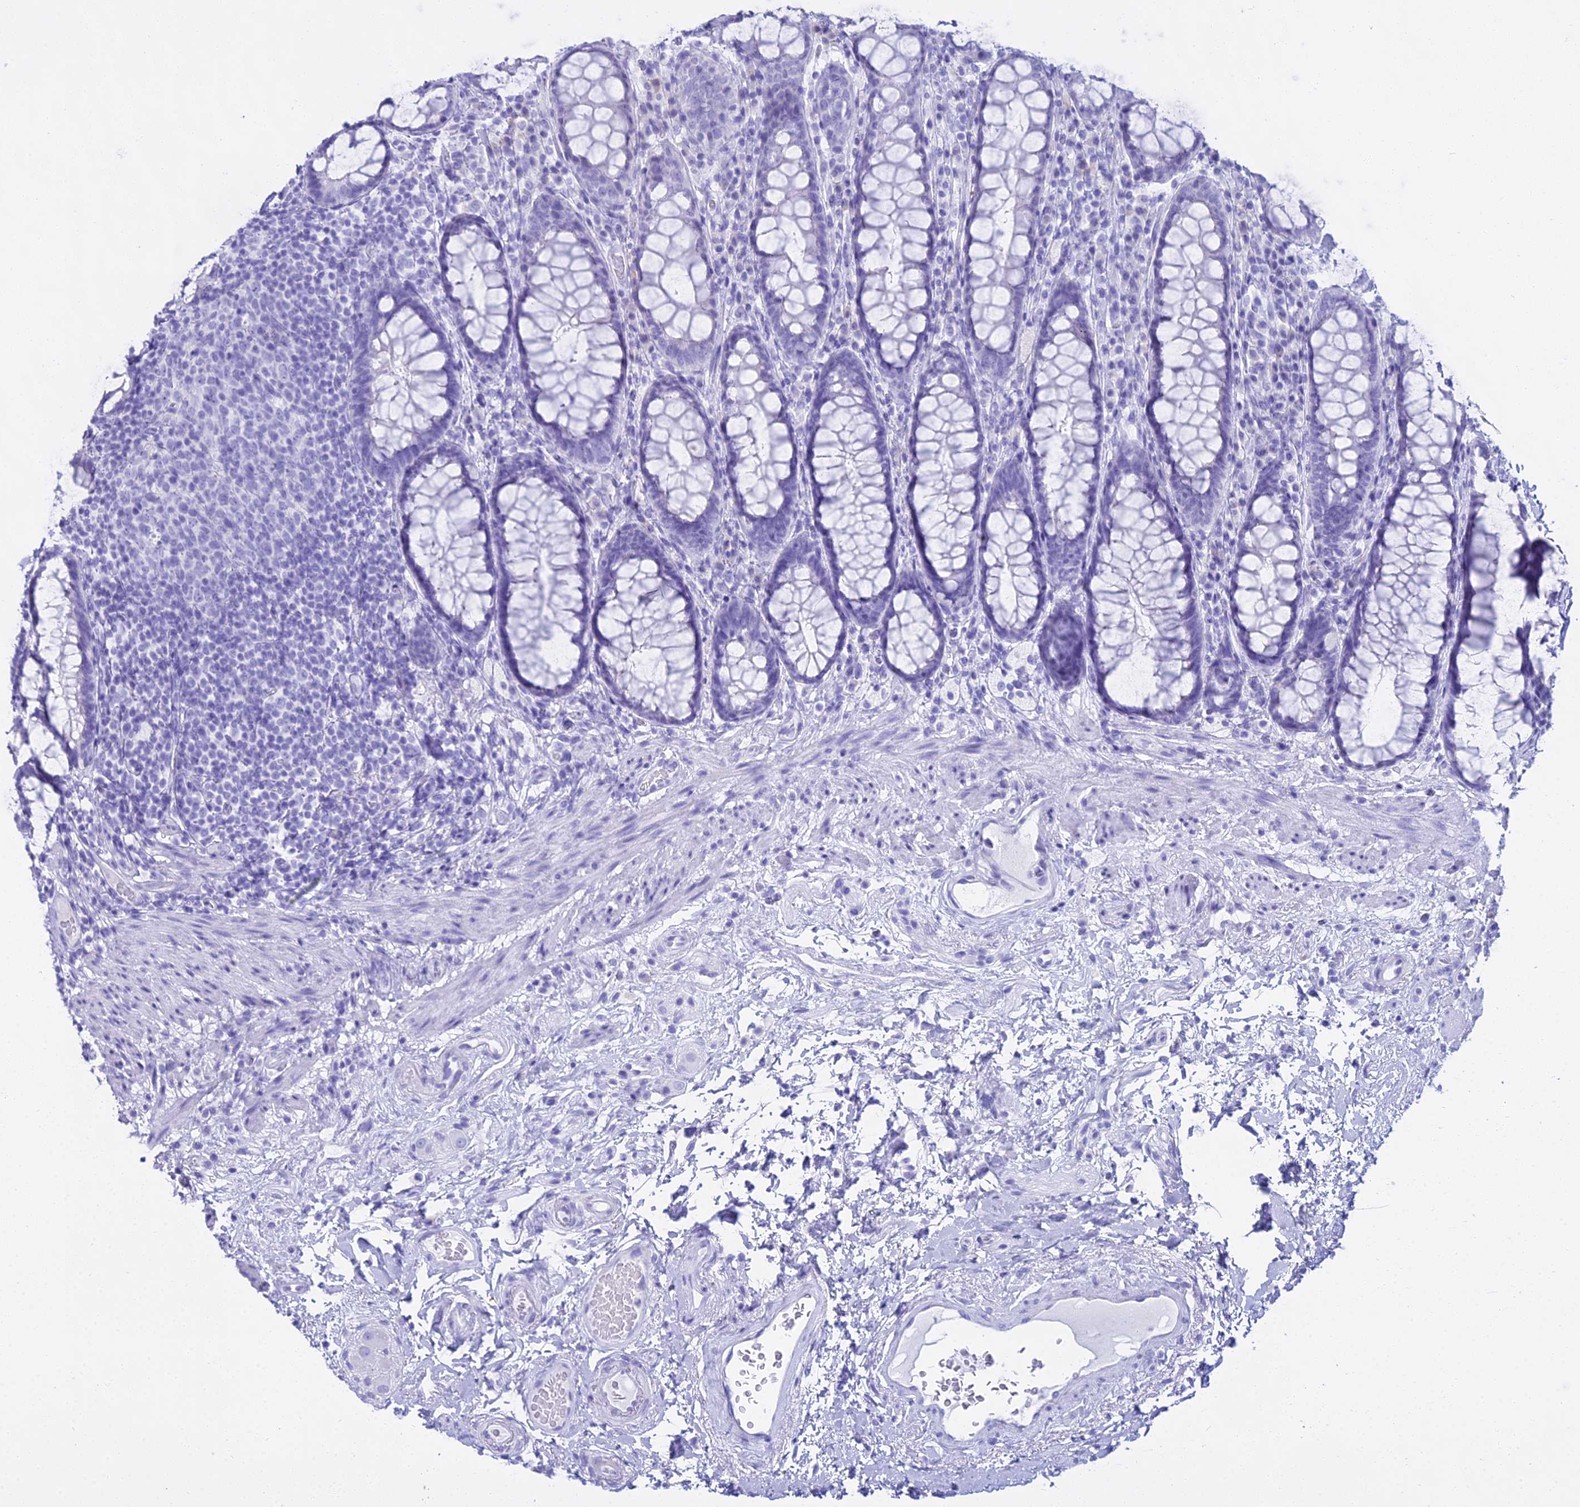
{"staining": {"intensity": "negative", "quantity": "none", "location": "none"}, "tissue": "rectum", "cell_type": "Glandular cells", "image_type": "normal", "snomed": [{"axis": "morphology", "description": "Normal tissue, NOS"}, {"axis": "topography", "description": "Rectum"}], "caption": "IHC photomicrograph of normal rectum: rectum stained with DAB (3,3'-diaminobenzidine) reveals no significant protein expression in glandular cells. The staining is performed using DAB (3,3'-diaminobenzidine) brown chromogen with nuclei counter-stained in using hematoxylin.", "gene": "CGB1", "patient": {"sex": "male", "age": 83}}